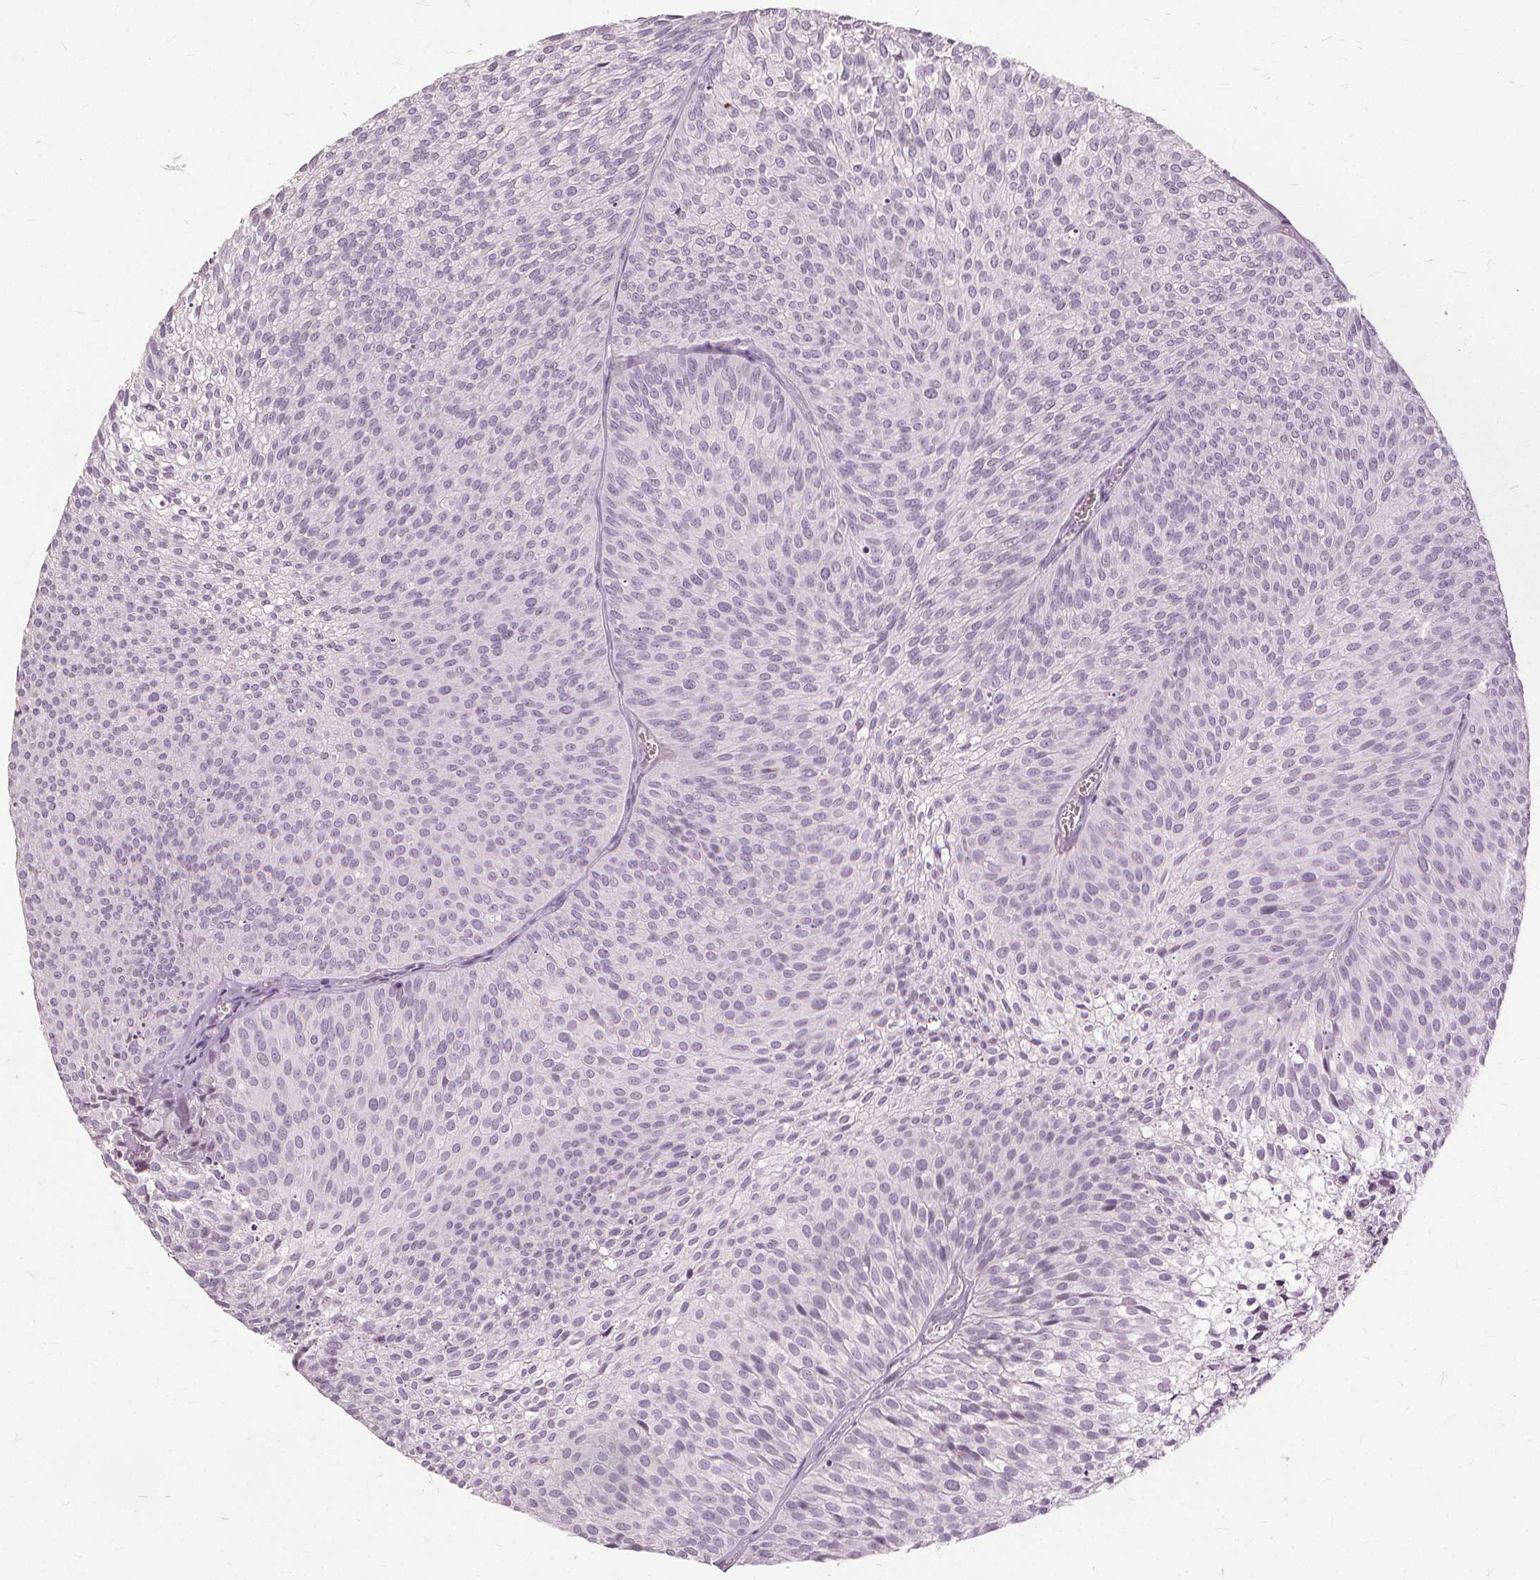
{"staining": {"intensity": "negative", "quantity": "none", "location": "none"}, "tissue": "urothelial cancer", "cell_type": "Tumor cells", "image_type": "cancer", "snomed": [{"axis": "morphology", "description": "Urothelial carcinoma, Low grade"}, {"axis": "topography", "description": "Urinary bladder"}], "caption": "The IHC micrograph has no significant expression in tumor cells of urothelial cancer tissue. (DAB IHC with hematoxylin counter stain).", "gene": "SFTPD", "patient": {"sex": "male", "age": 91}}